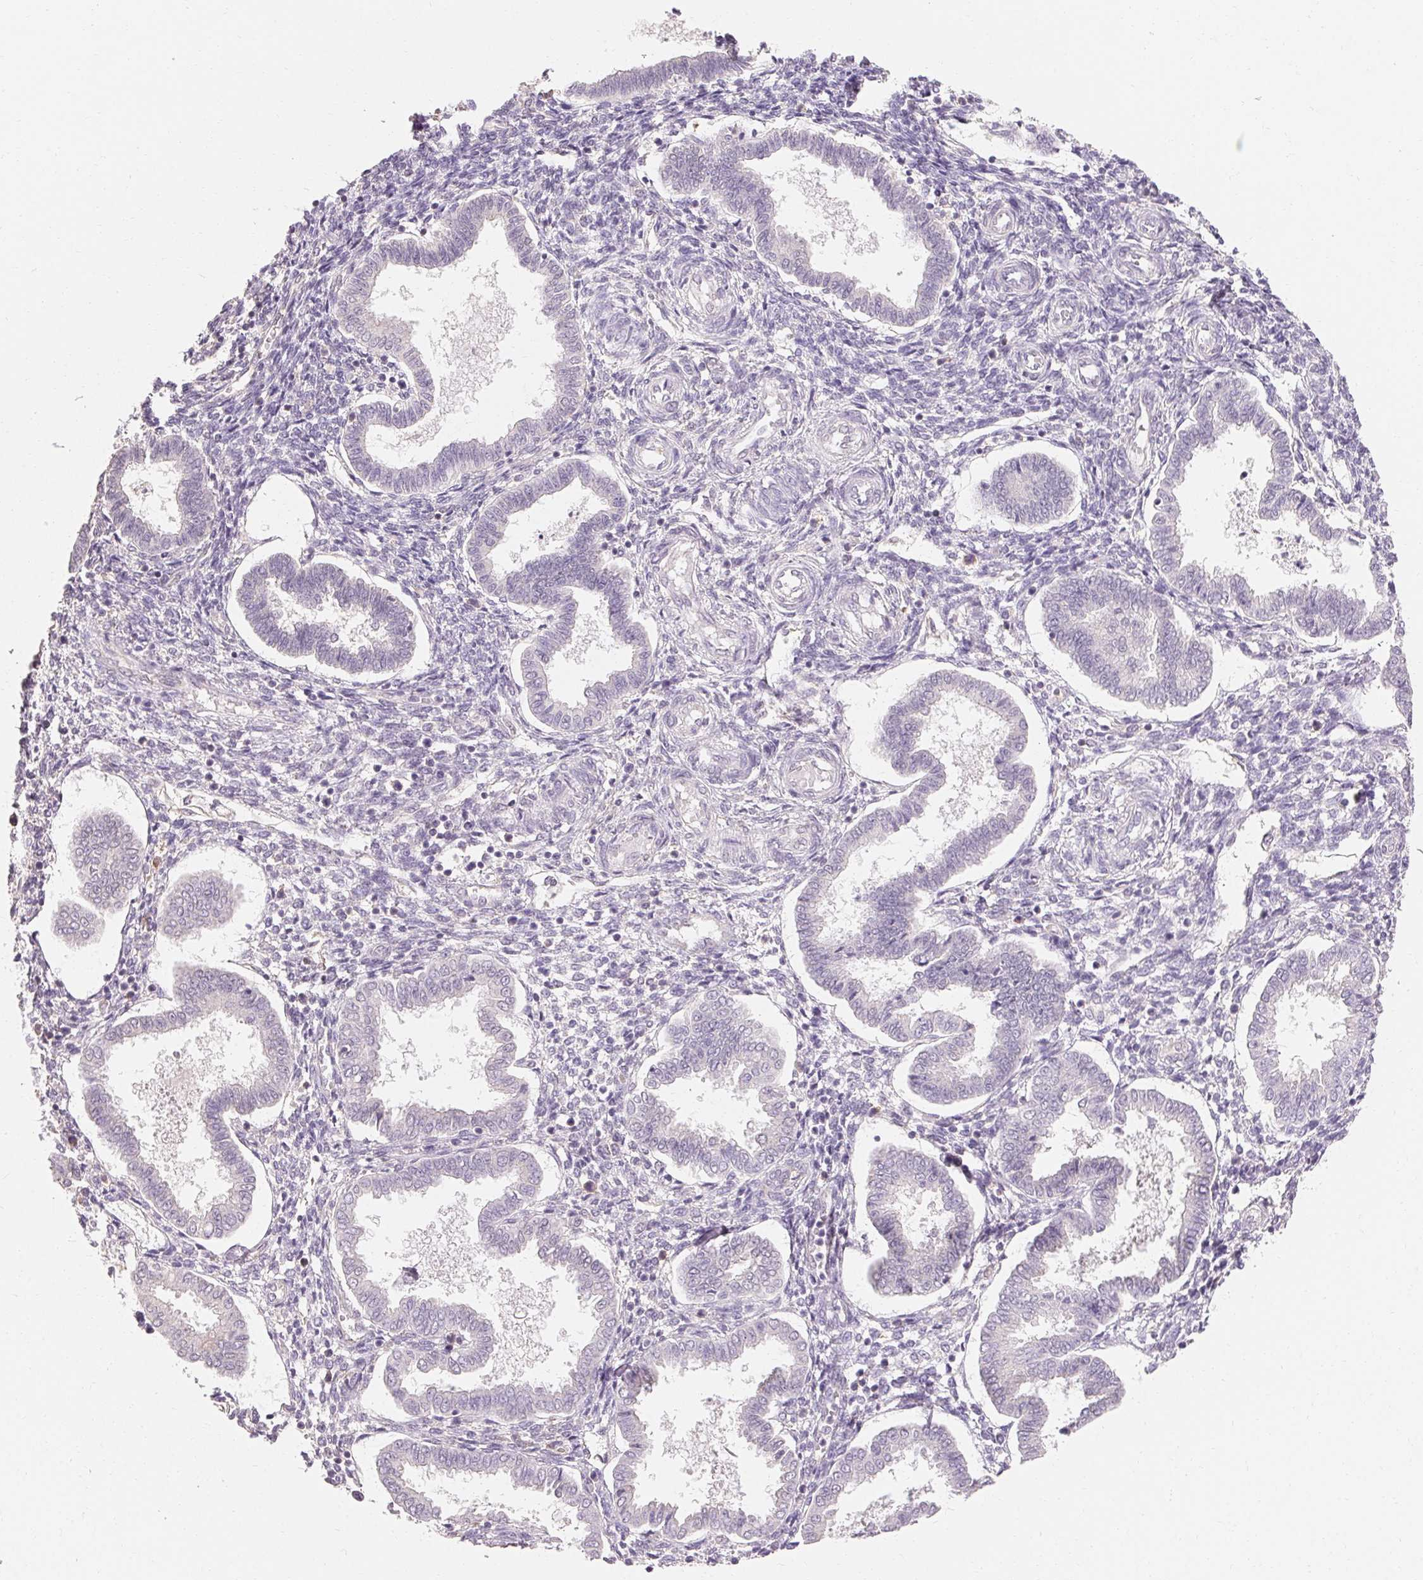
{"staining": {"intensity": "negative", "quantity": "none", "location": "none"}, "tissue": "endometrium", "cell_type": "Cells in endometrial stroma", "image_type": "normal", "snomed": [{"axis": "morphology", "description": "Normal tissue, NOS"}, {"axis": "topography", "description": "Endometrium"}], "caption": "IHC micrograph of benign endometrium: human endometrium stained with DAB exhibits no significant protein expression in cells in endometrial stroma. (DAB immunohistochemistry (IHC) visualized using brightfield microscopy, high magnification).", "gene": "MAP7D2", "patient": {"sex": "female", "age": 24}}